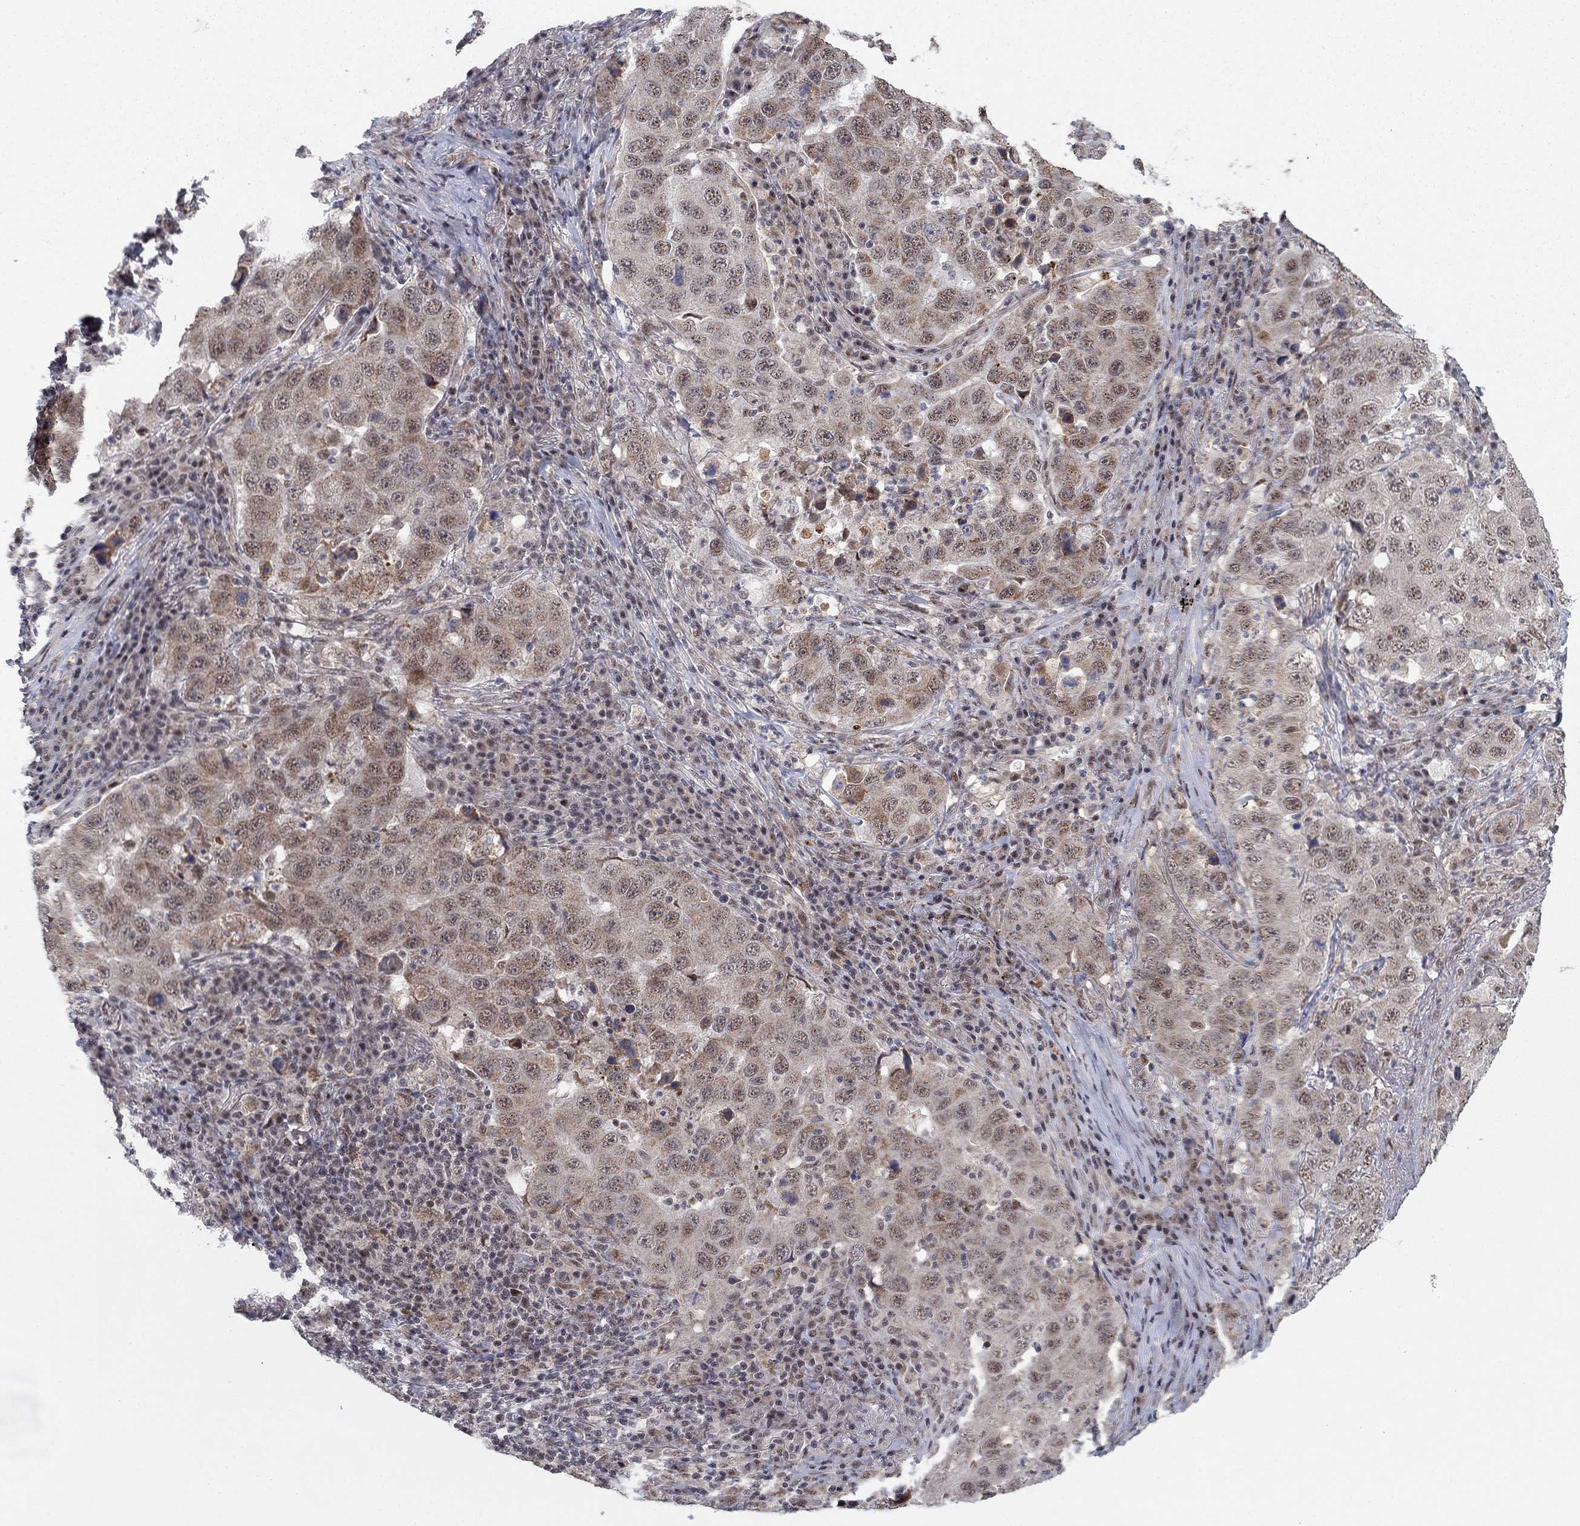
{"staining": {"intensity": "moderate", "quantity": "25%-75%", "location": "cytoplasmic/membranous,nuclear"}, "tissue": "lung cancer", "cell_type": "Tumor cells", "image_type": "cancer", "snomed": [{"axis": "morphology", "description": "Adenocarcinoma, NOS"}, {"axis": "topography", "description": "Lung"}], "caption": "This image displays IHC staining of adenocarcinoma (lung), with medium moderate cytoplasmic/membranous and nuclear expression in about 25%-75% of tumor cells.", "gene": "ZNF395", "patient": {"sex": "male", "age": 73}}